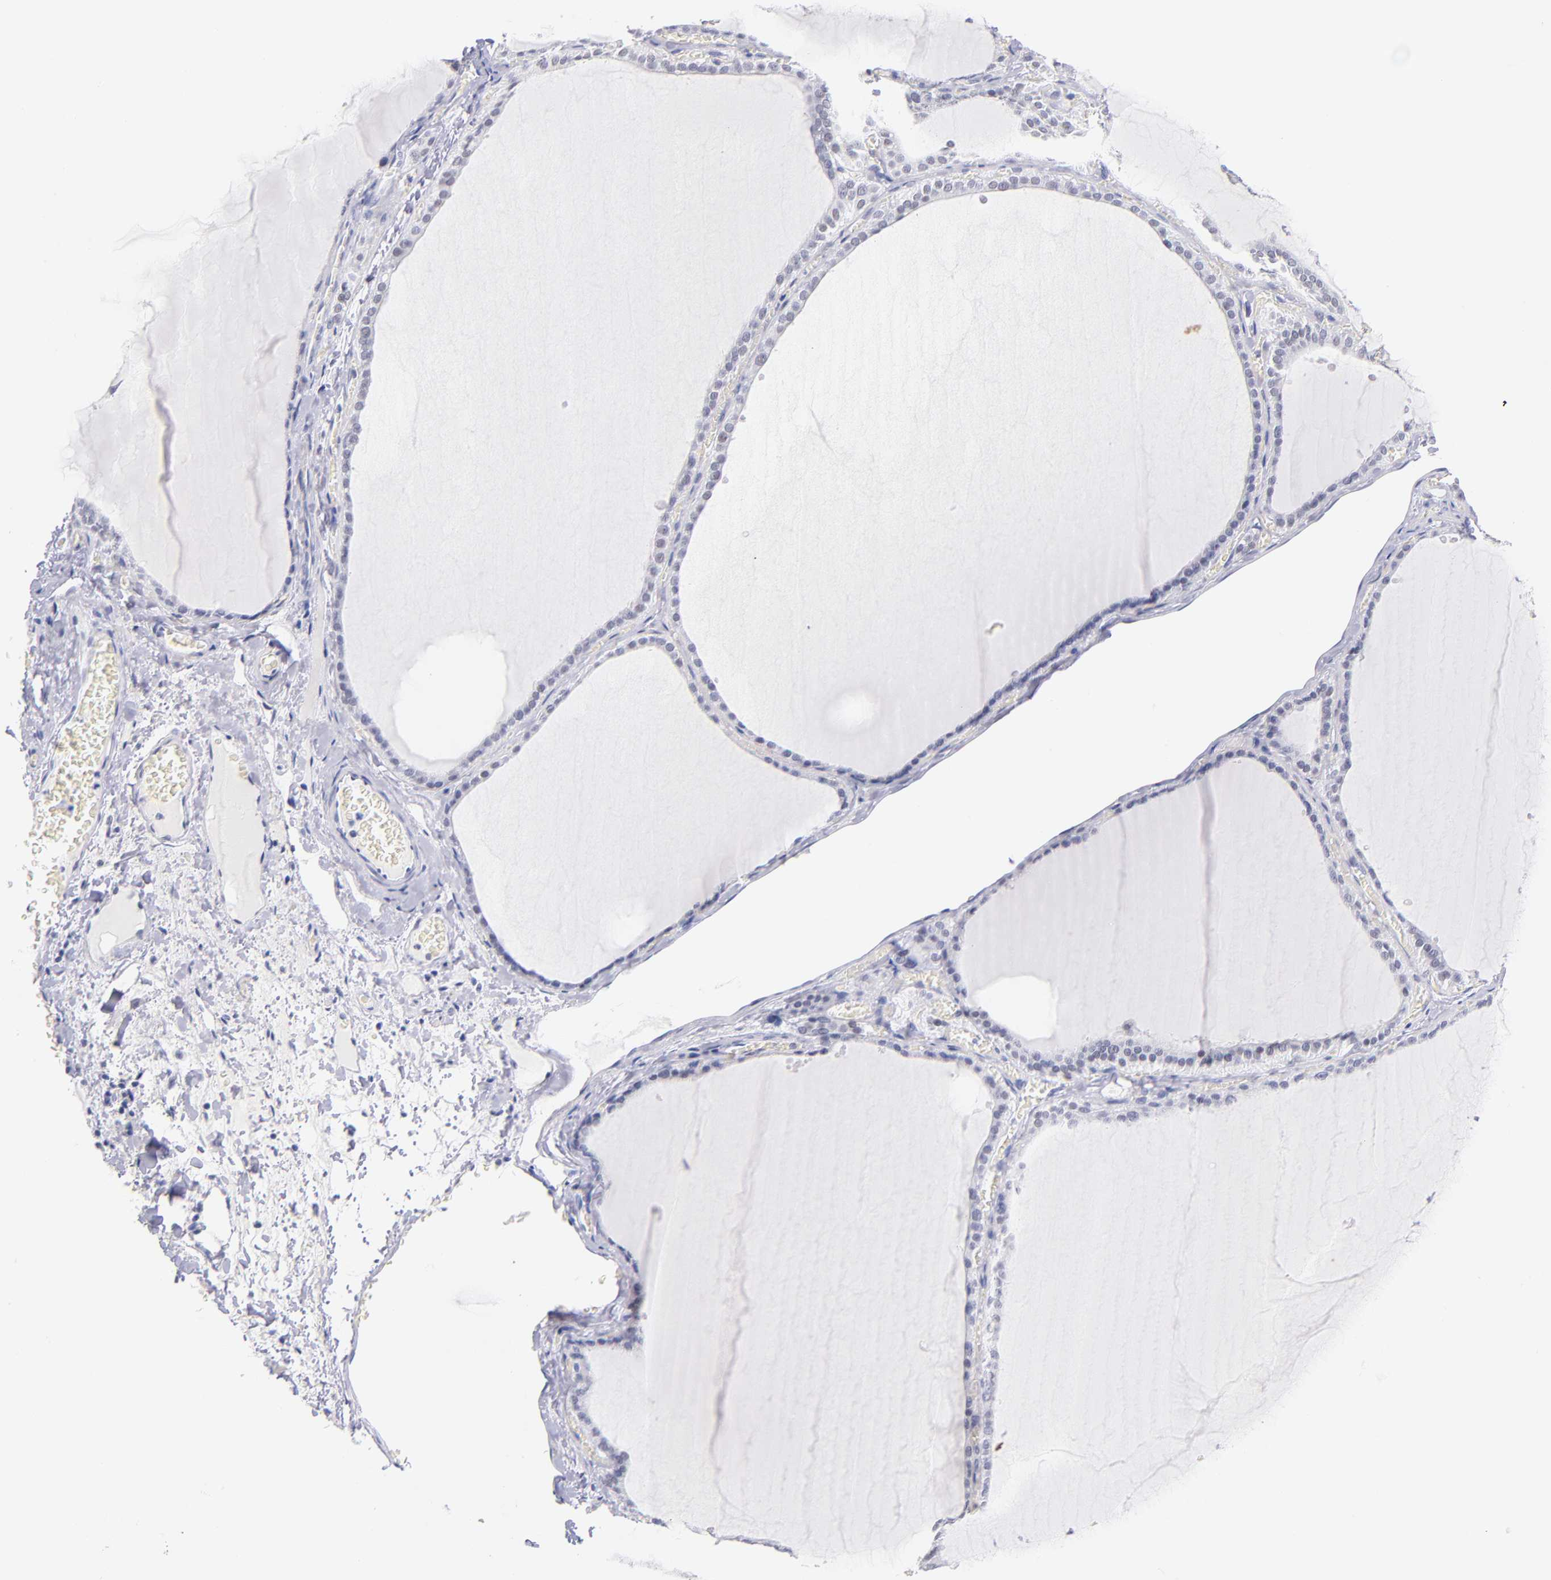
{"staining": {"intensity": "negative", "quantity": "none", "location": "none"}, "tissue": "thyroid gland", "cell_type": "Glandular cells", "image_type": "normal", "snomed": [{"axis": "morphology", "description": "Normal tissue, NOS"}, {"axis": "topography", "description": "Thyroid gland"}], "caption": "DAB immunohistochemical staining of unremarkable human thyroid gland shows no significant staining in glandular cells.", "gene": "SNRPB", "patient": {"sex": "female", "age": 55}}